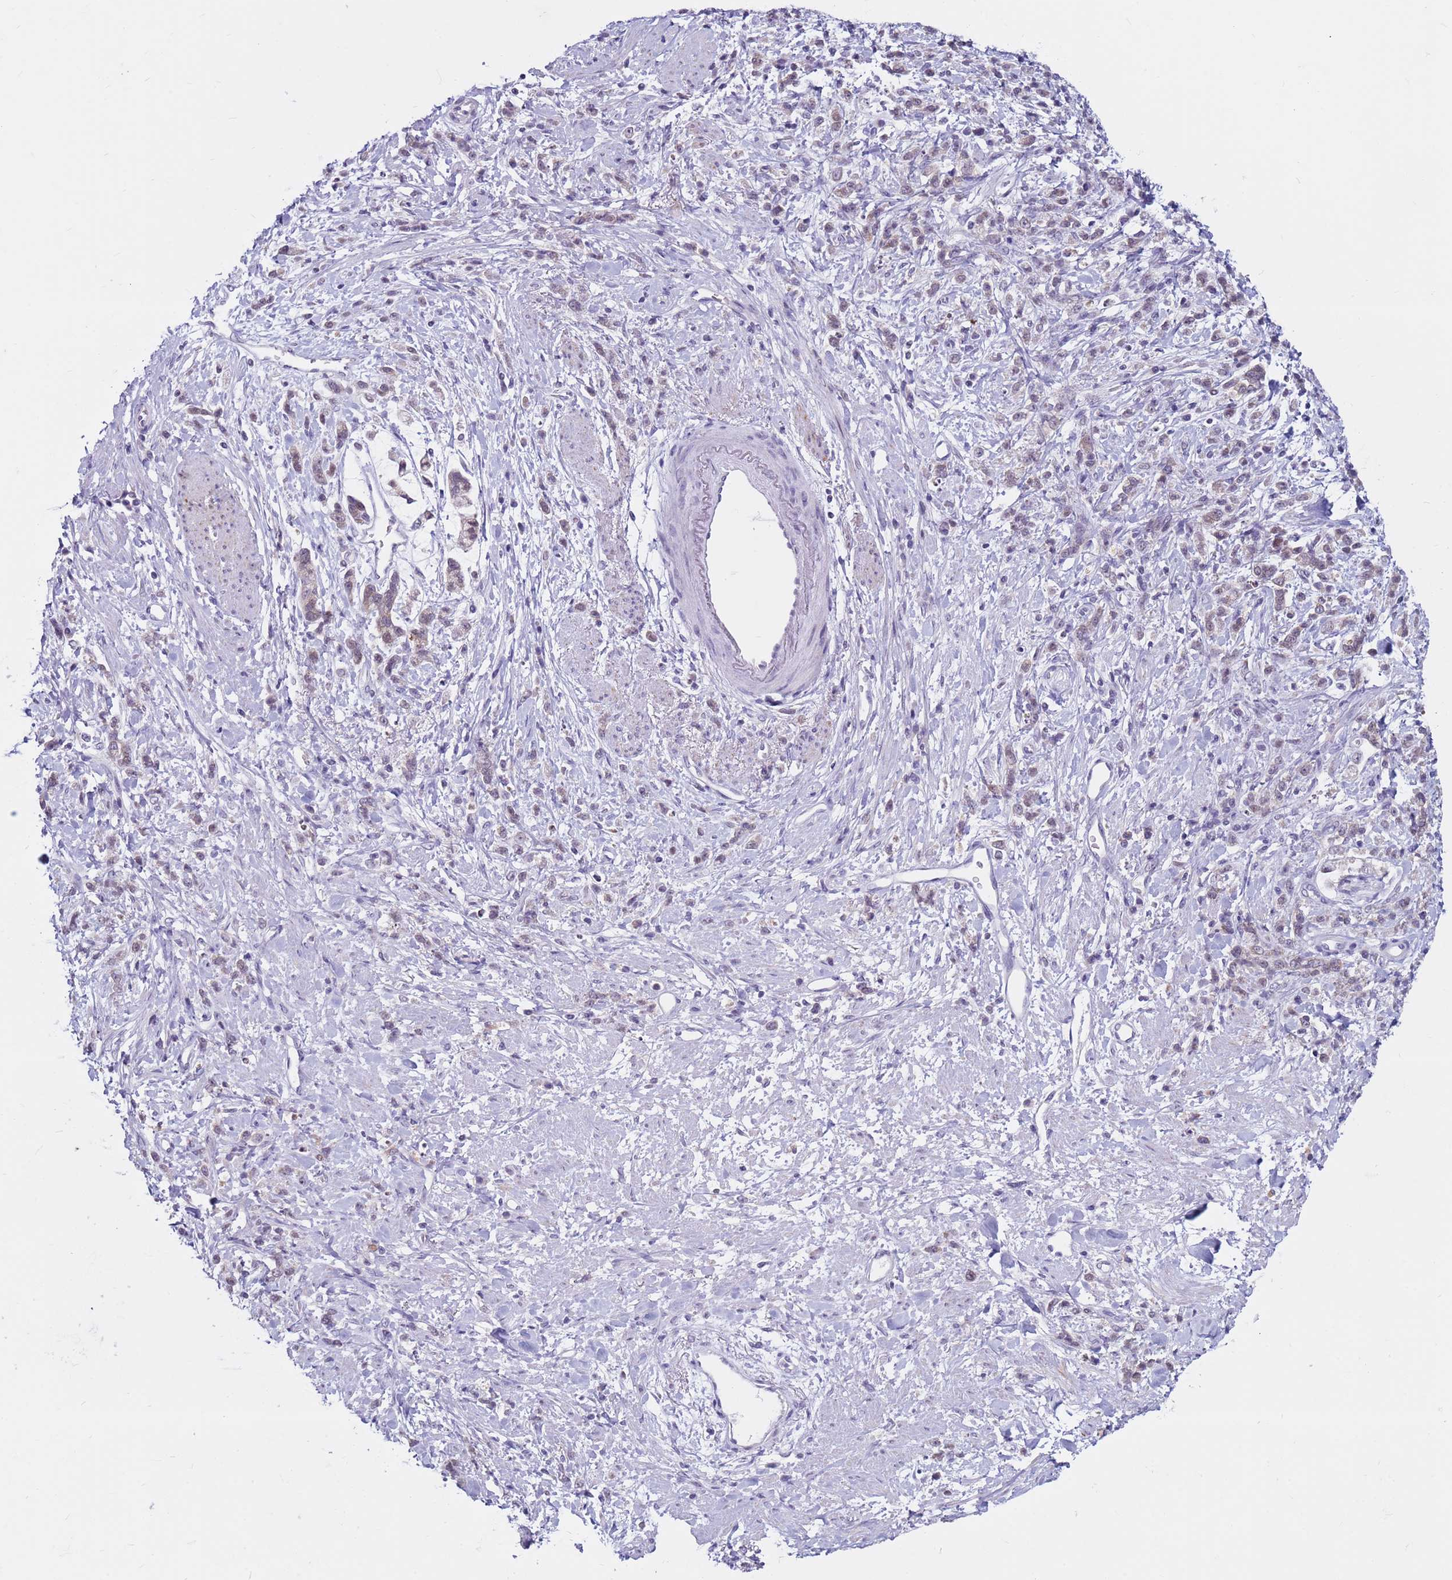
{"staining": {"intensity": "negative", "quantity": "none", "location": "none"}, "tissue": "stomach cancer", "cell_type": "Tumor cells", "image_type": "cancer", "snomed": [{"axis": "morphology", "description": "Adenocarcinoma, NOS"}, {"axis": "topography", "description": "Stomach"}], "caption": "A high-resolution micrograph shows immunohistochemistry (IHC) staining of stomach adenocarcinoma, which reveals no significant expression in tumor cells.", "gene": "CDK2AP2", "patient": {"sex": "female", "age": 60}}